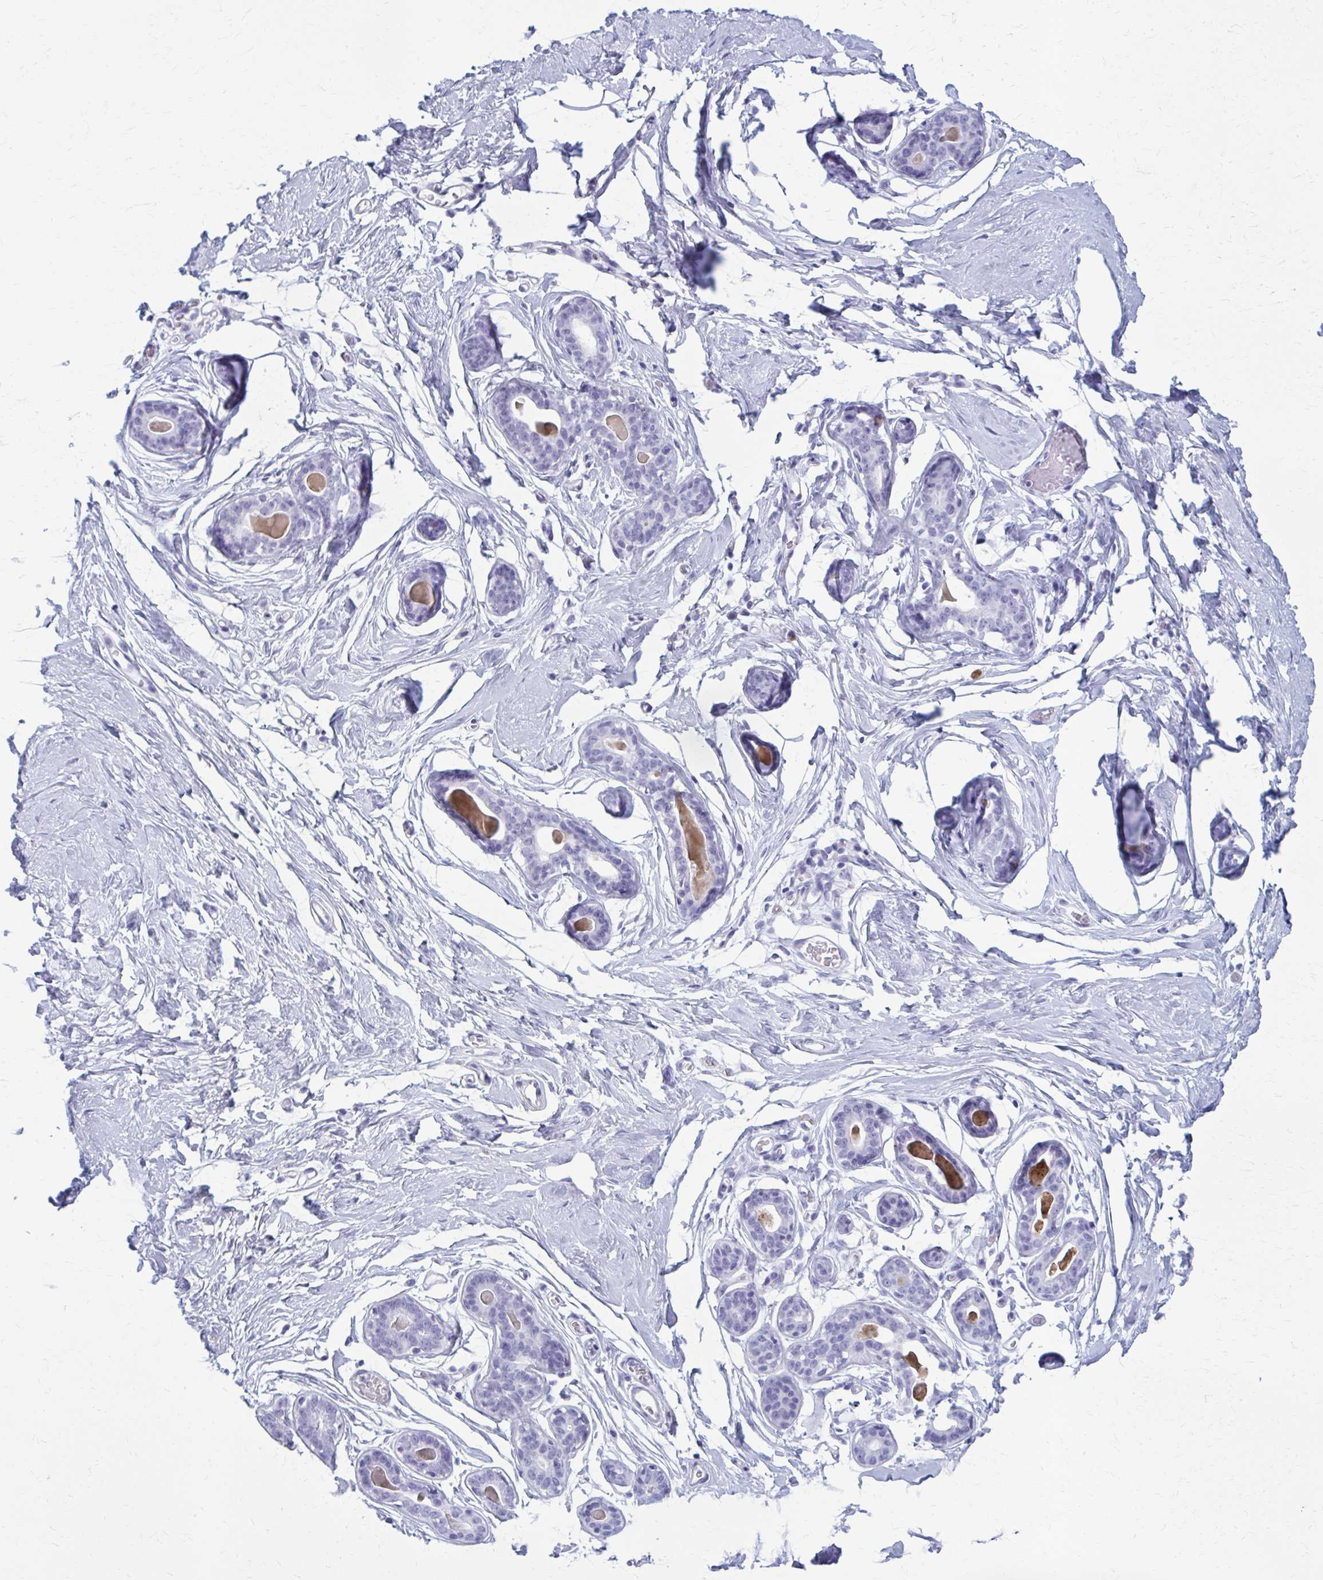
{"staining": {"intensity": "negative", "quantity": "none", "location": "none"}, "tissue": "breast", "cell_type": "Adipocytes", "image_type": "normal", "snomed": [{"axis": "morphology", "description": "Normal tissue, NOS"}, {"axis": "topography", "description": "Breast"}], "caption": "DAB immunohistochemical staining of unremarkable breast displays no significant staining in adipocytes.", "gene": "ZDHHC7", "patient": {"sex": "female", "age": 45}}